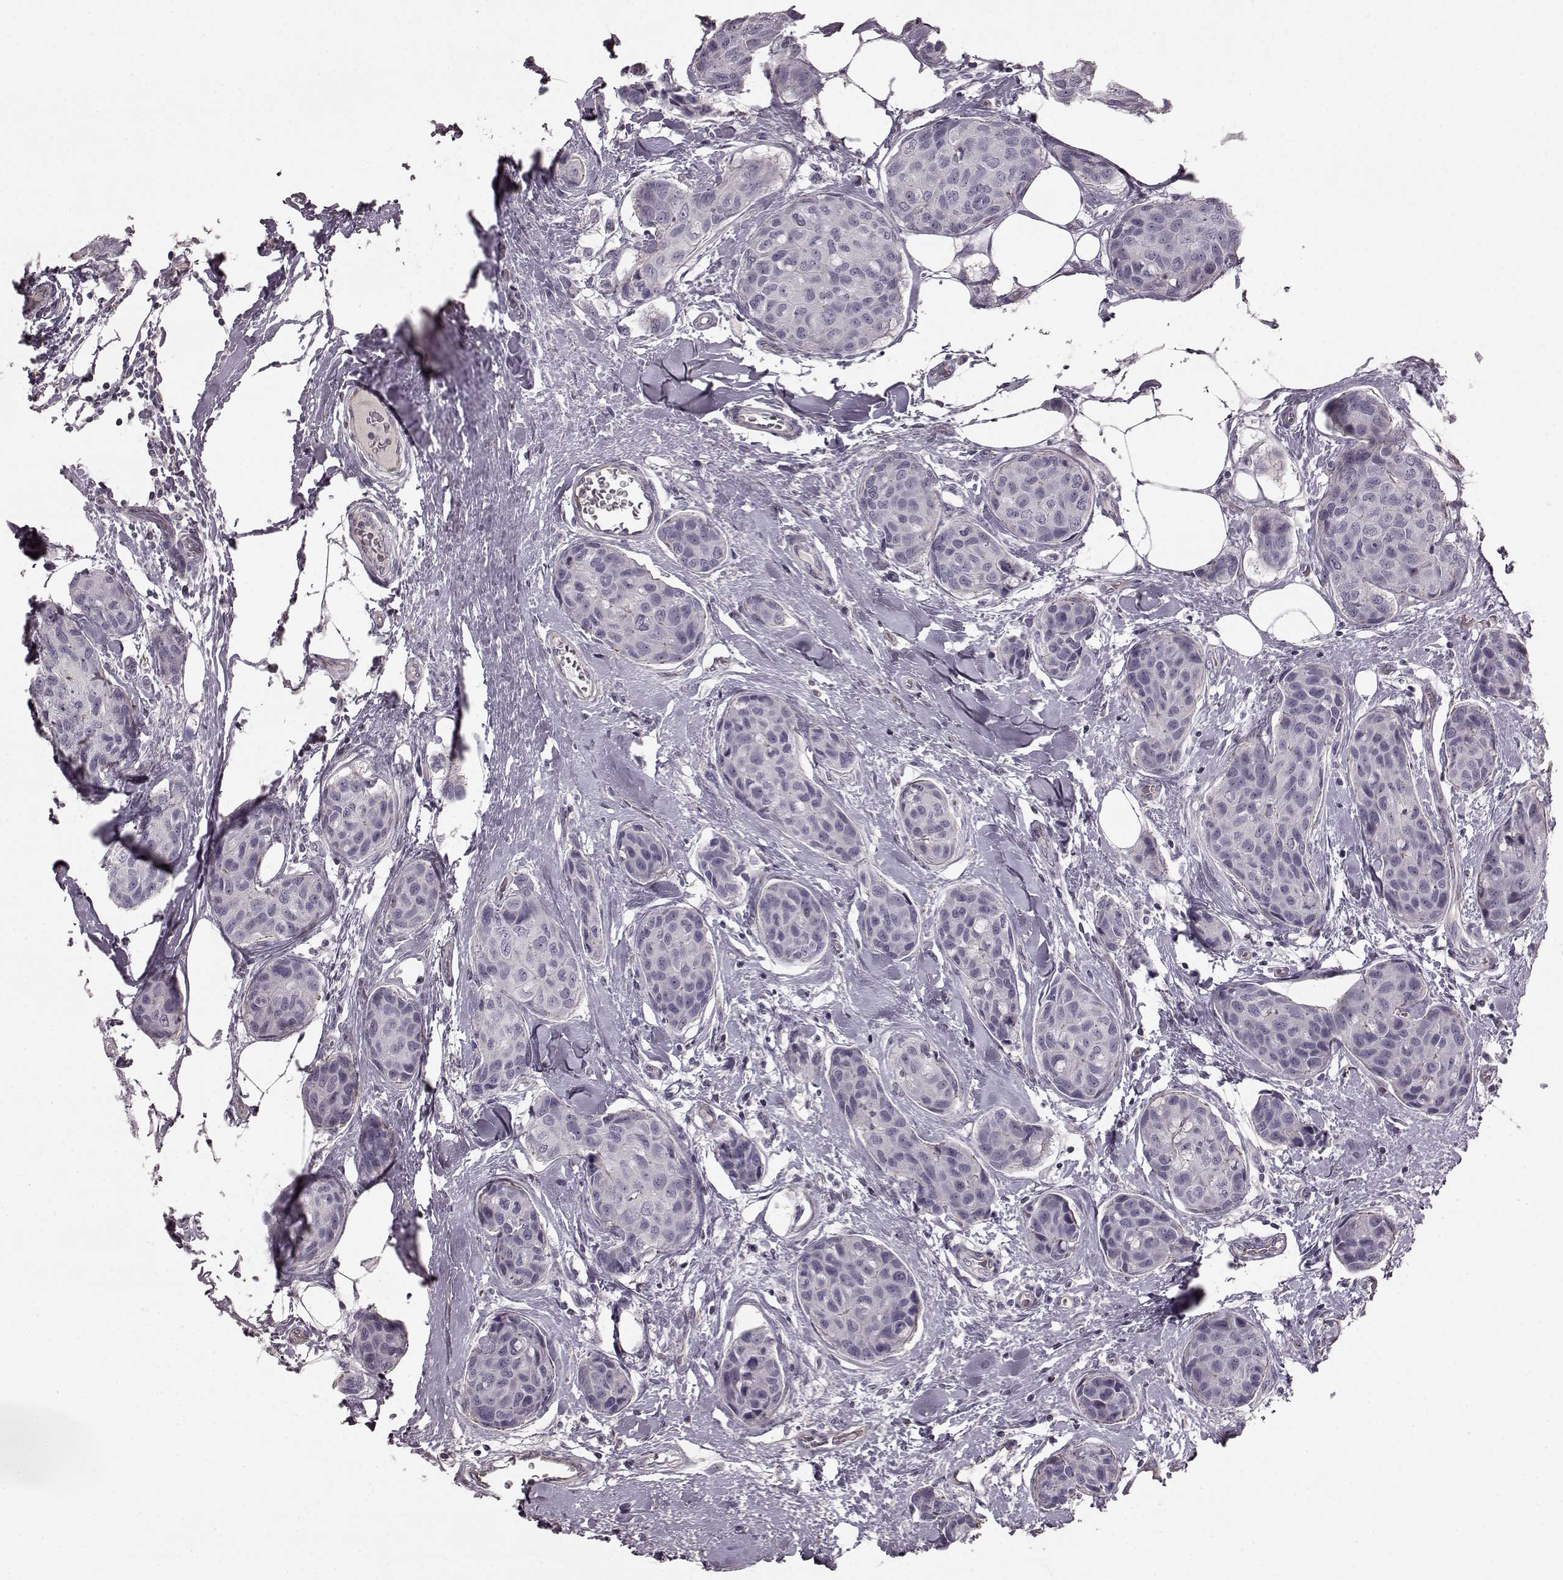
{"staining": {"intensity": "negative", "quantity": "none", "location": "none"}, "tissue": "breast cancer", "cell_type": "Tumor cells", "image_type": "cancer", "snomed": [{"axis": "morphology", "description": "Duct carcinoma"}, {"axis": "topography", "description": "Breast"}], "caption": "A high-resolution micrograph shows immunohistochemistry (IHC) staining of invasive ductal carcinoma (breast), which demonstrates no significant expression in tumor cells.", "gene": "PDCD1", "patient": {"sex": "female", "age": 80}}